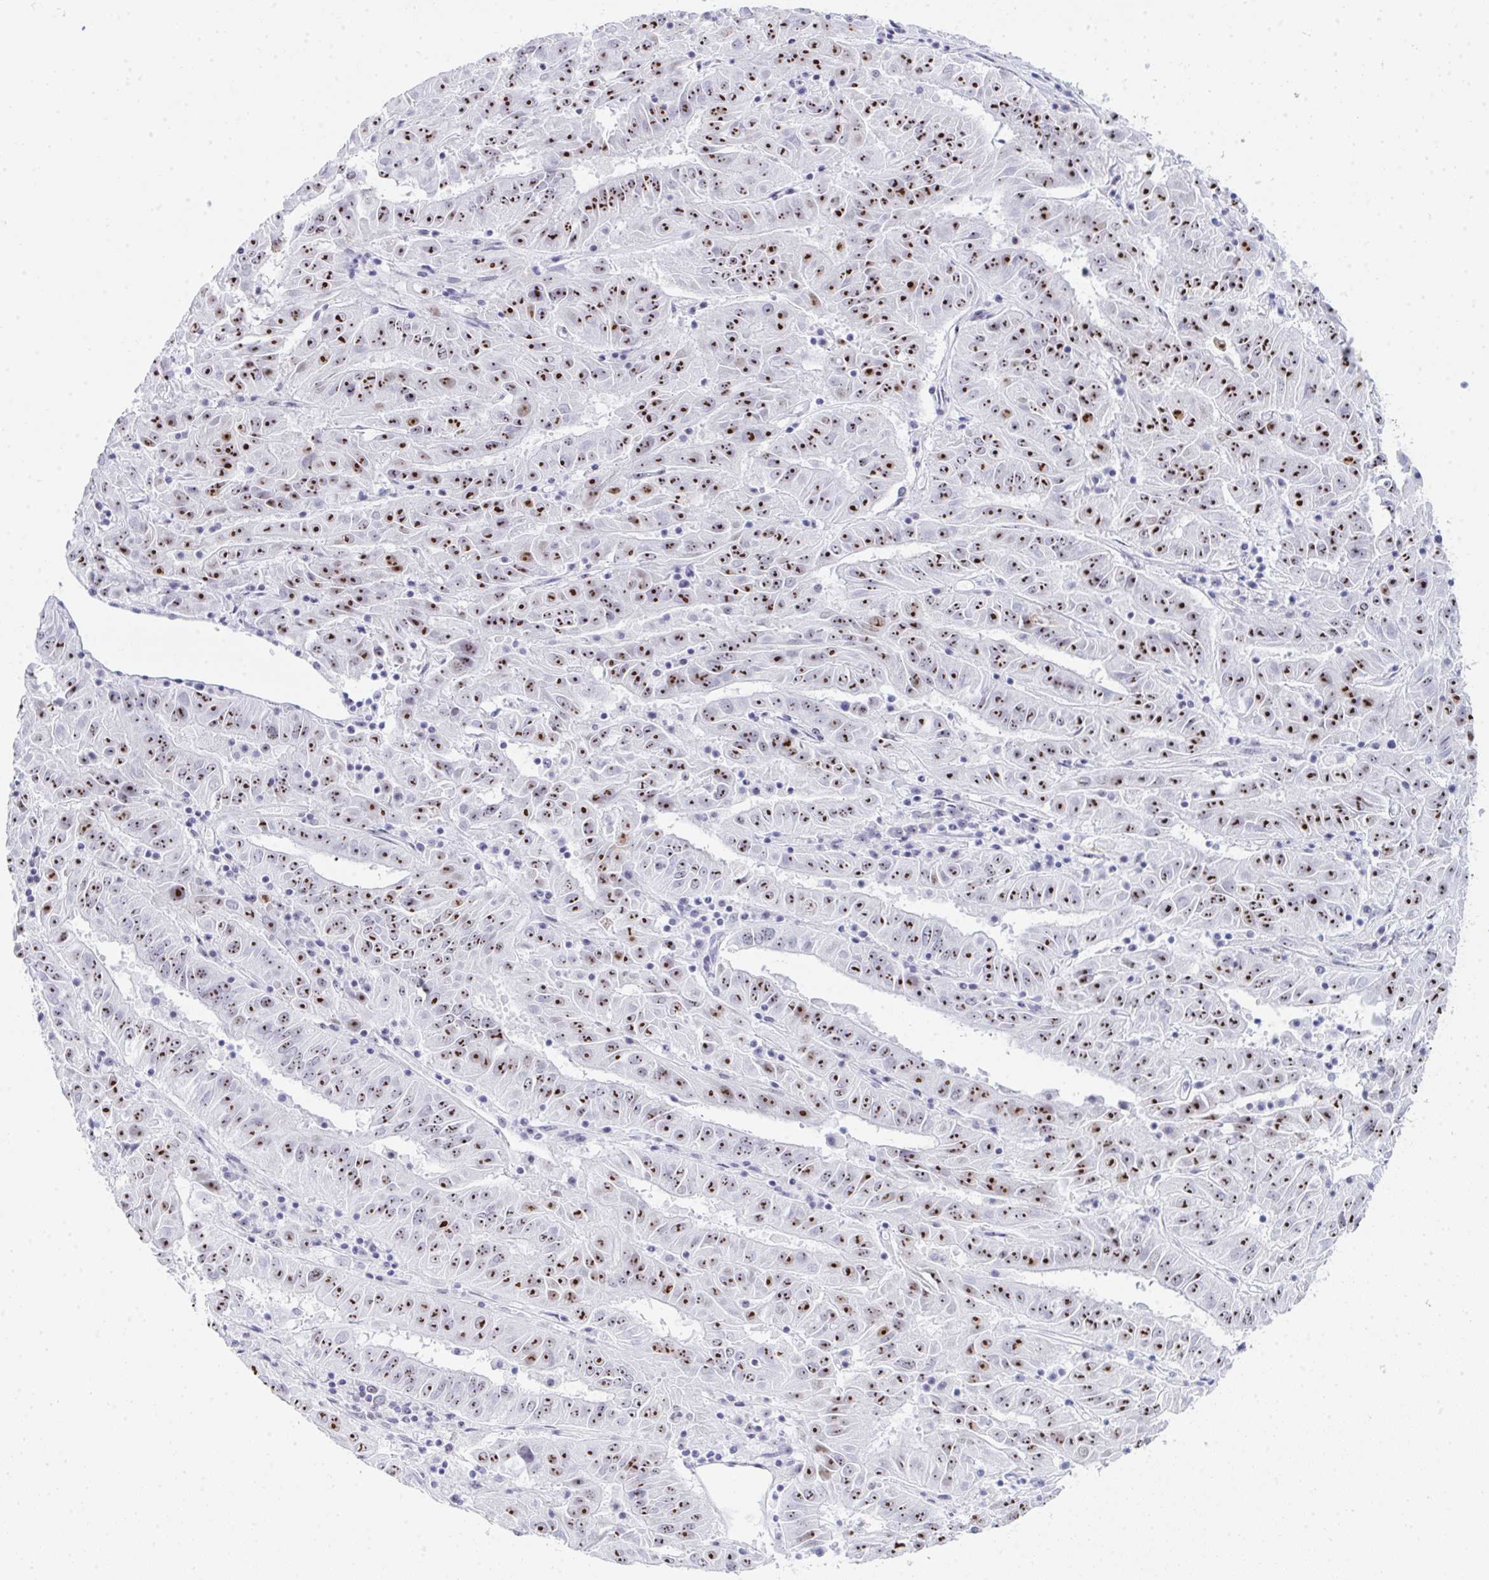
{"staining": {"intensity": "strong", "quantity": ">75%", "location": "nuclear"}, "tissue": "pancreatic cancer", "cell_type": "Tumor cells", "image_type": "cancer", "snomed": [{"axis": "morphology", "description": "Adenocarcinoma, NOS"}, {"axis": "topography", "description": "Pancreas"}], "caption": "This is a histology image of IHC staining of pancreatic cancer, which shows strong expression in the nuclear of tumor cells.", "gene": "NOP10", "patient": {"sex": "male", "age": 63}}